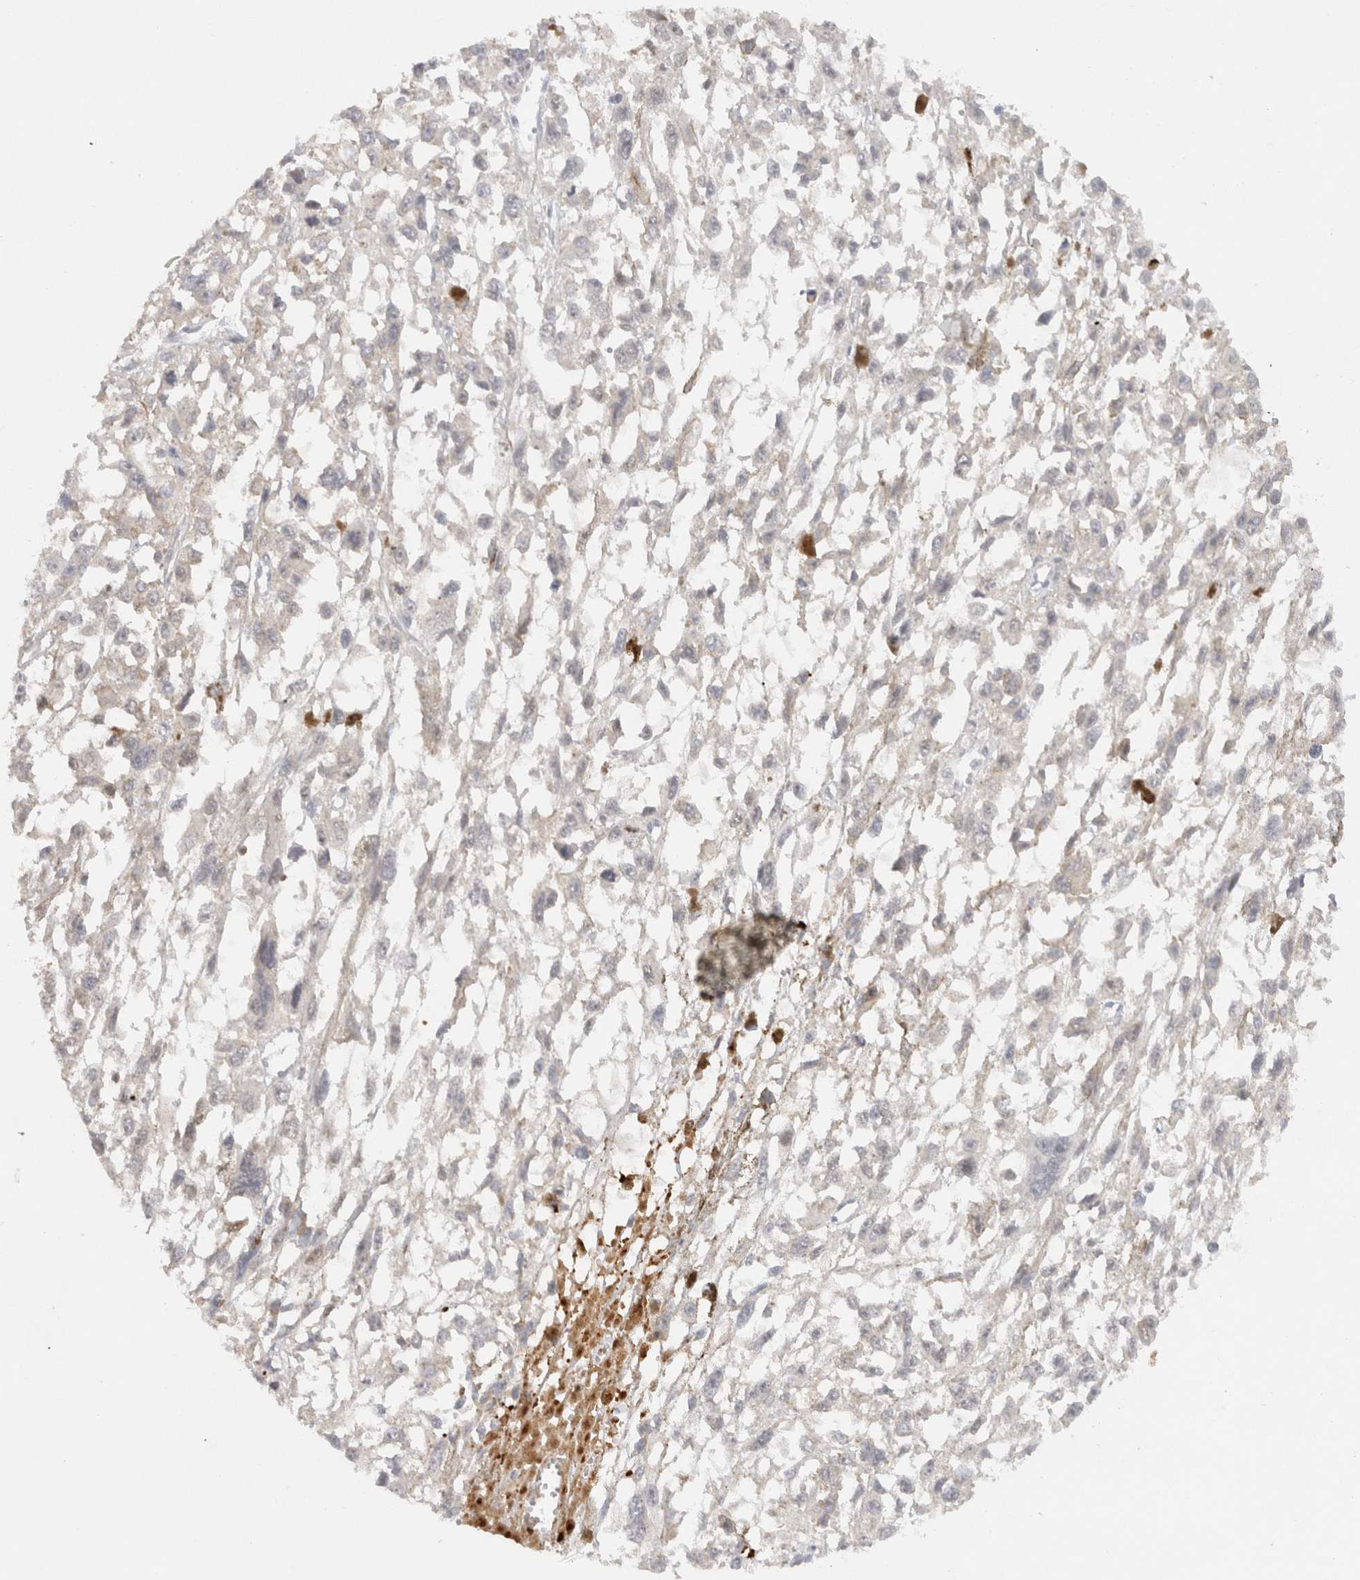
{"staining": {"intensity": "negative", "quantity": "none", "location": "none"}, "tissue": "melanoma", "cell_type": "Tumor cells", "image_type": "cancer", "snomed": [{"axis": "morphology", "description": "Malignant melanoma, Metastatic site"}, {"axis": "topography", "description": "Lymph node"}], "caption": "An immunohistochemistry (IHC) micrograph of malignant melanoma (metastatic site) is shown. There is no staining in tumor cells of malignant melanoma (metastatic site).", "gene": "CHRM4", "patient": {"sex": "male", "age": 59}}